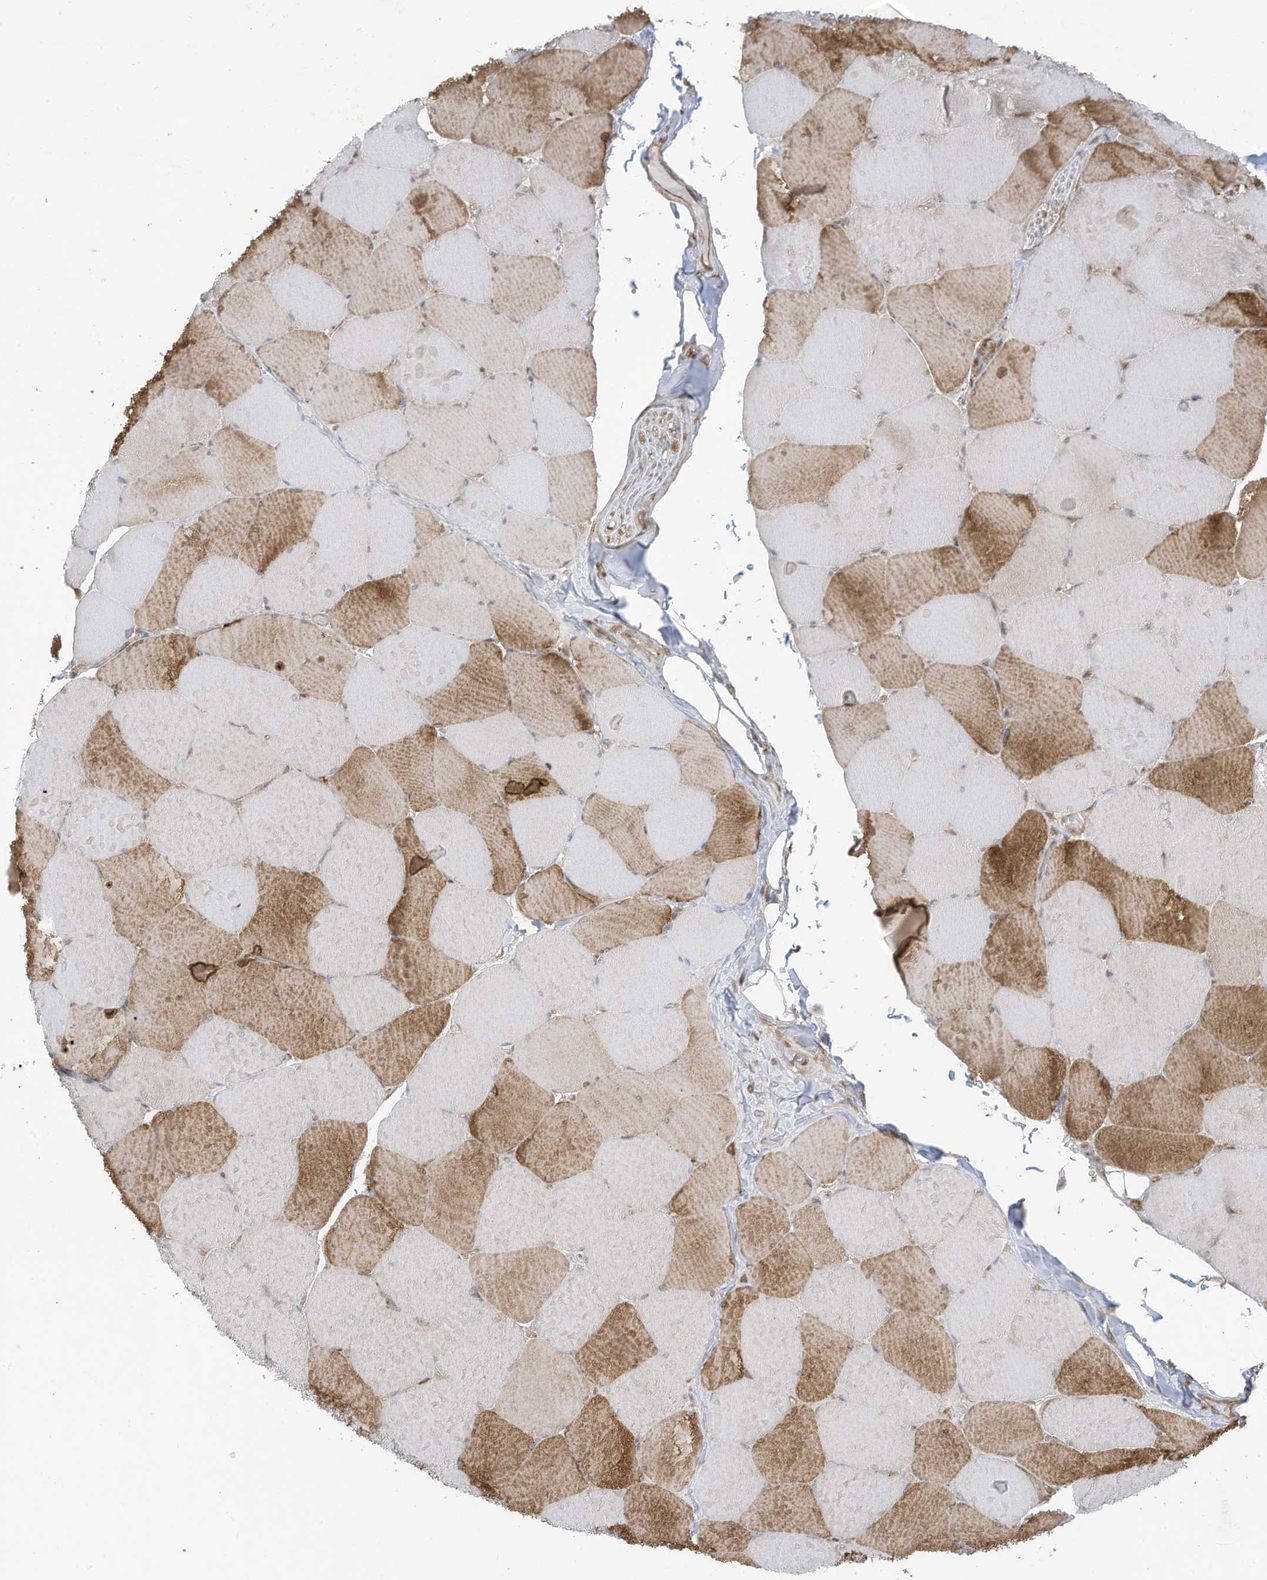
{"staining": {"intensity": "strong", "quantity": "<25%", "location": "cytoplasmic/membranous"}, "tissue": "skeletal muscle", "cell_type": "Myocytes", "image_type": "normal", "snomed": [{"axis": "morphology", "description": "Normal tissue, NOS"}, {"axis": "topography", "description": "Skeletal muscle"}, {"axis": "topography", "description": "Head-Neck"}], "caption": "There is medium levels of strong cytoplasmic/membranous expression in myocytes of benign skeletal muscle, as demonstrated by immunohistochemical staining (brown color).", "gene": "REPS1", "patient": {"sex": "male", "age": 66}}